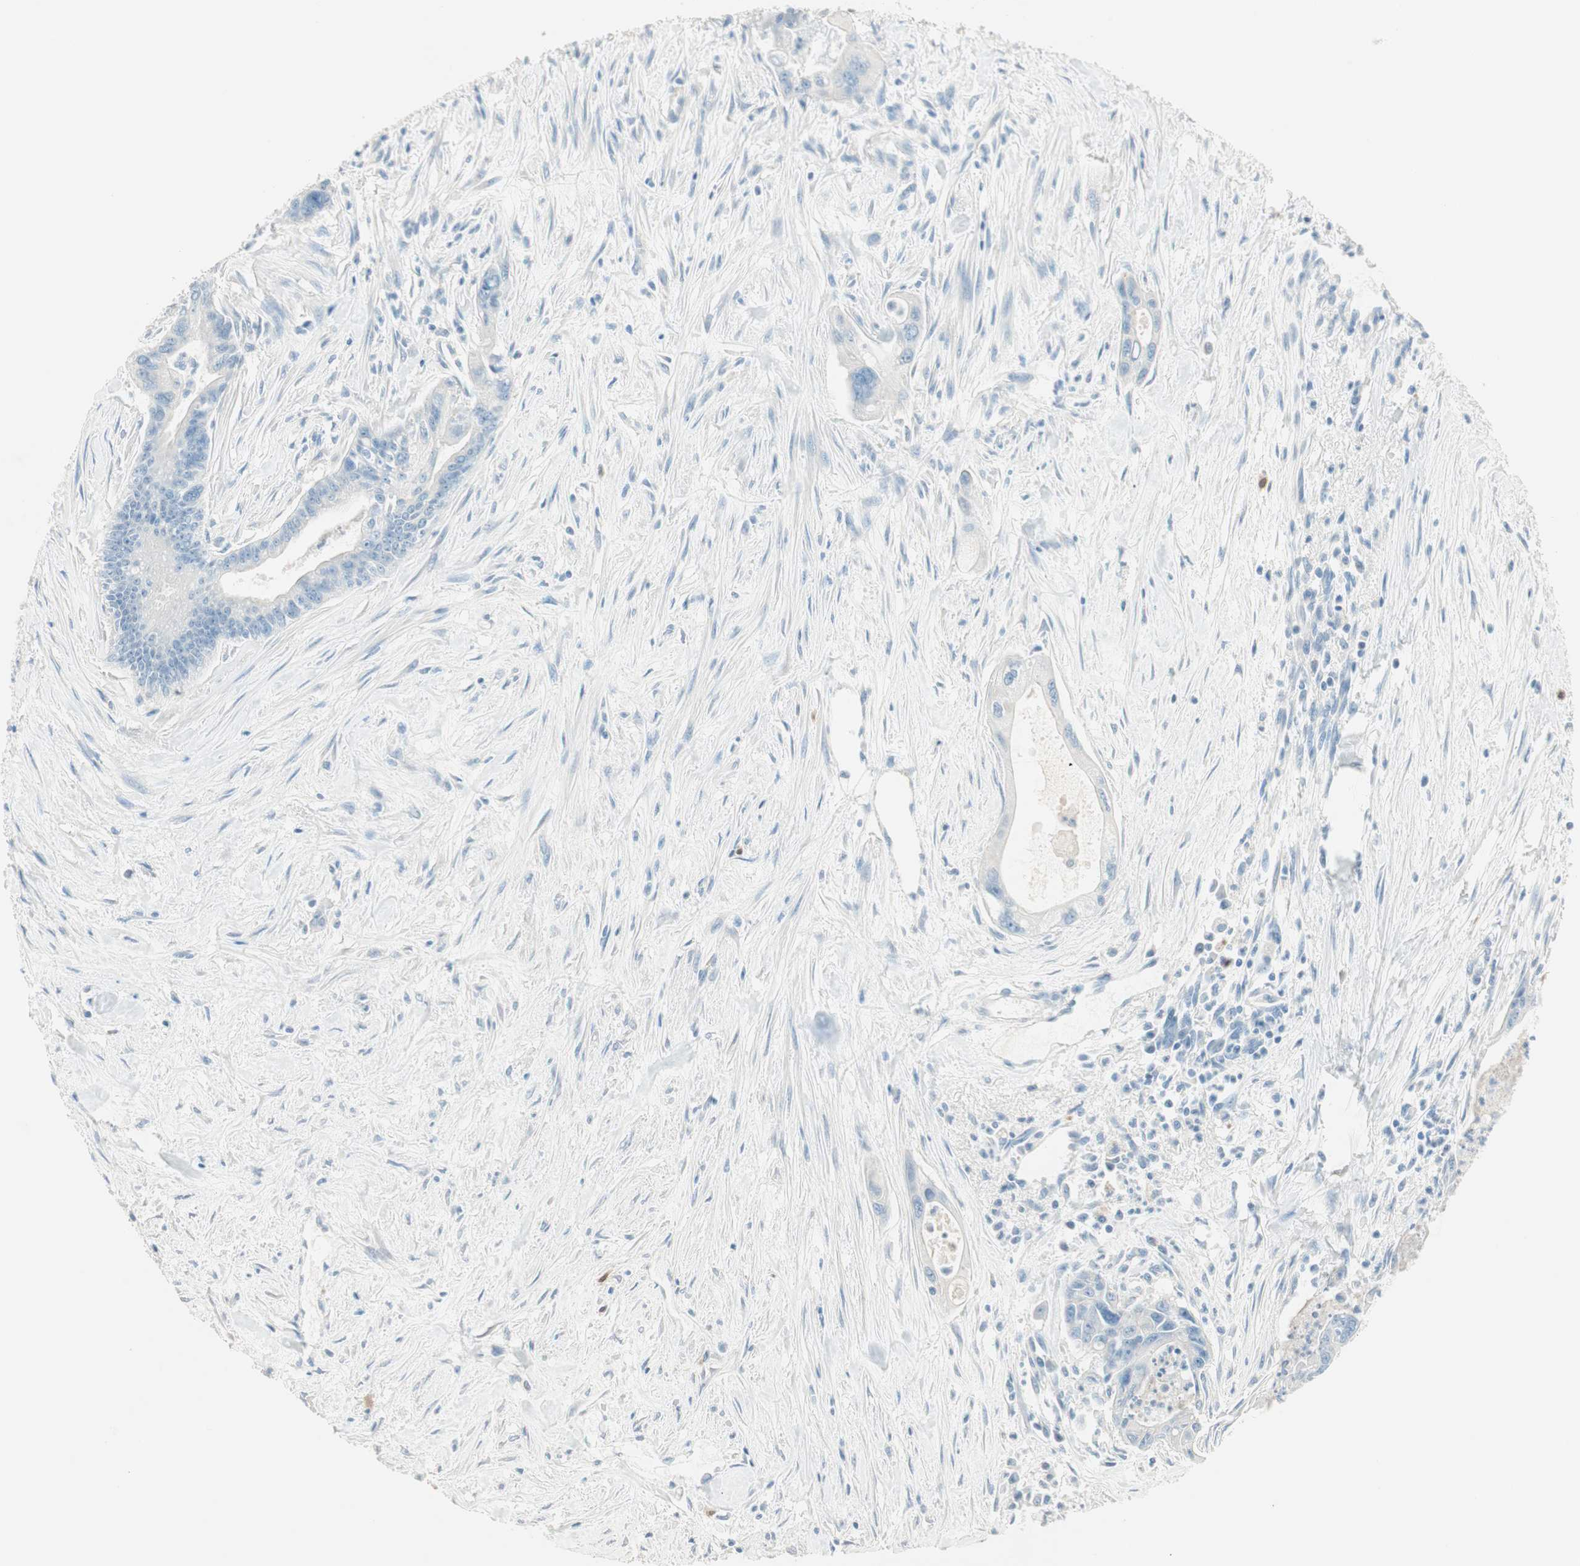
{"staining": {"intensity": "negative", "quantity": "none", "location": "none"}, "tissue": "pancreatic cancer", "cell_type": "Tumor cells", "image_type": "cancer", "snomed": [{"axis": "morphology", "description": "Adenocarcinoma, NOS"}, {"axis": "topography", "description": "Pancreas"}], "caption": "Immunohistochemistry (IHC) histopathology image of neoplastic tissue: pancreatic adenocarcinoma stained with DAB exhibits no significant protein positivity in tumor cells.", "gene": "HPGD", "patient": {"sex": "male", "age": 70}}